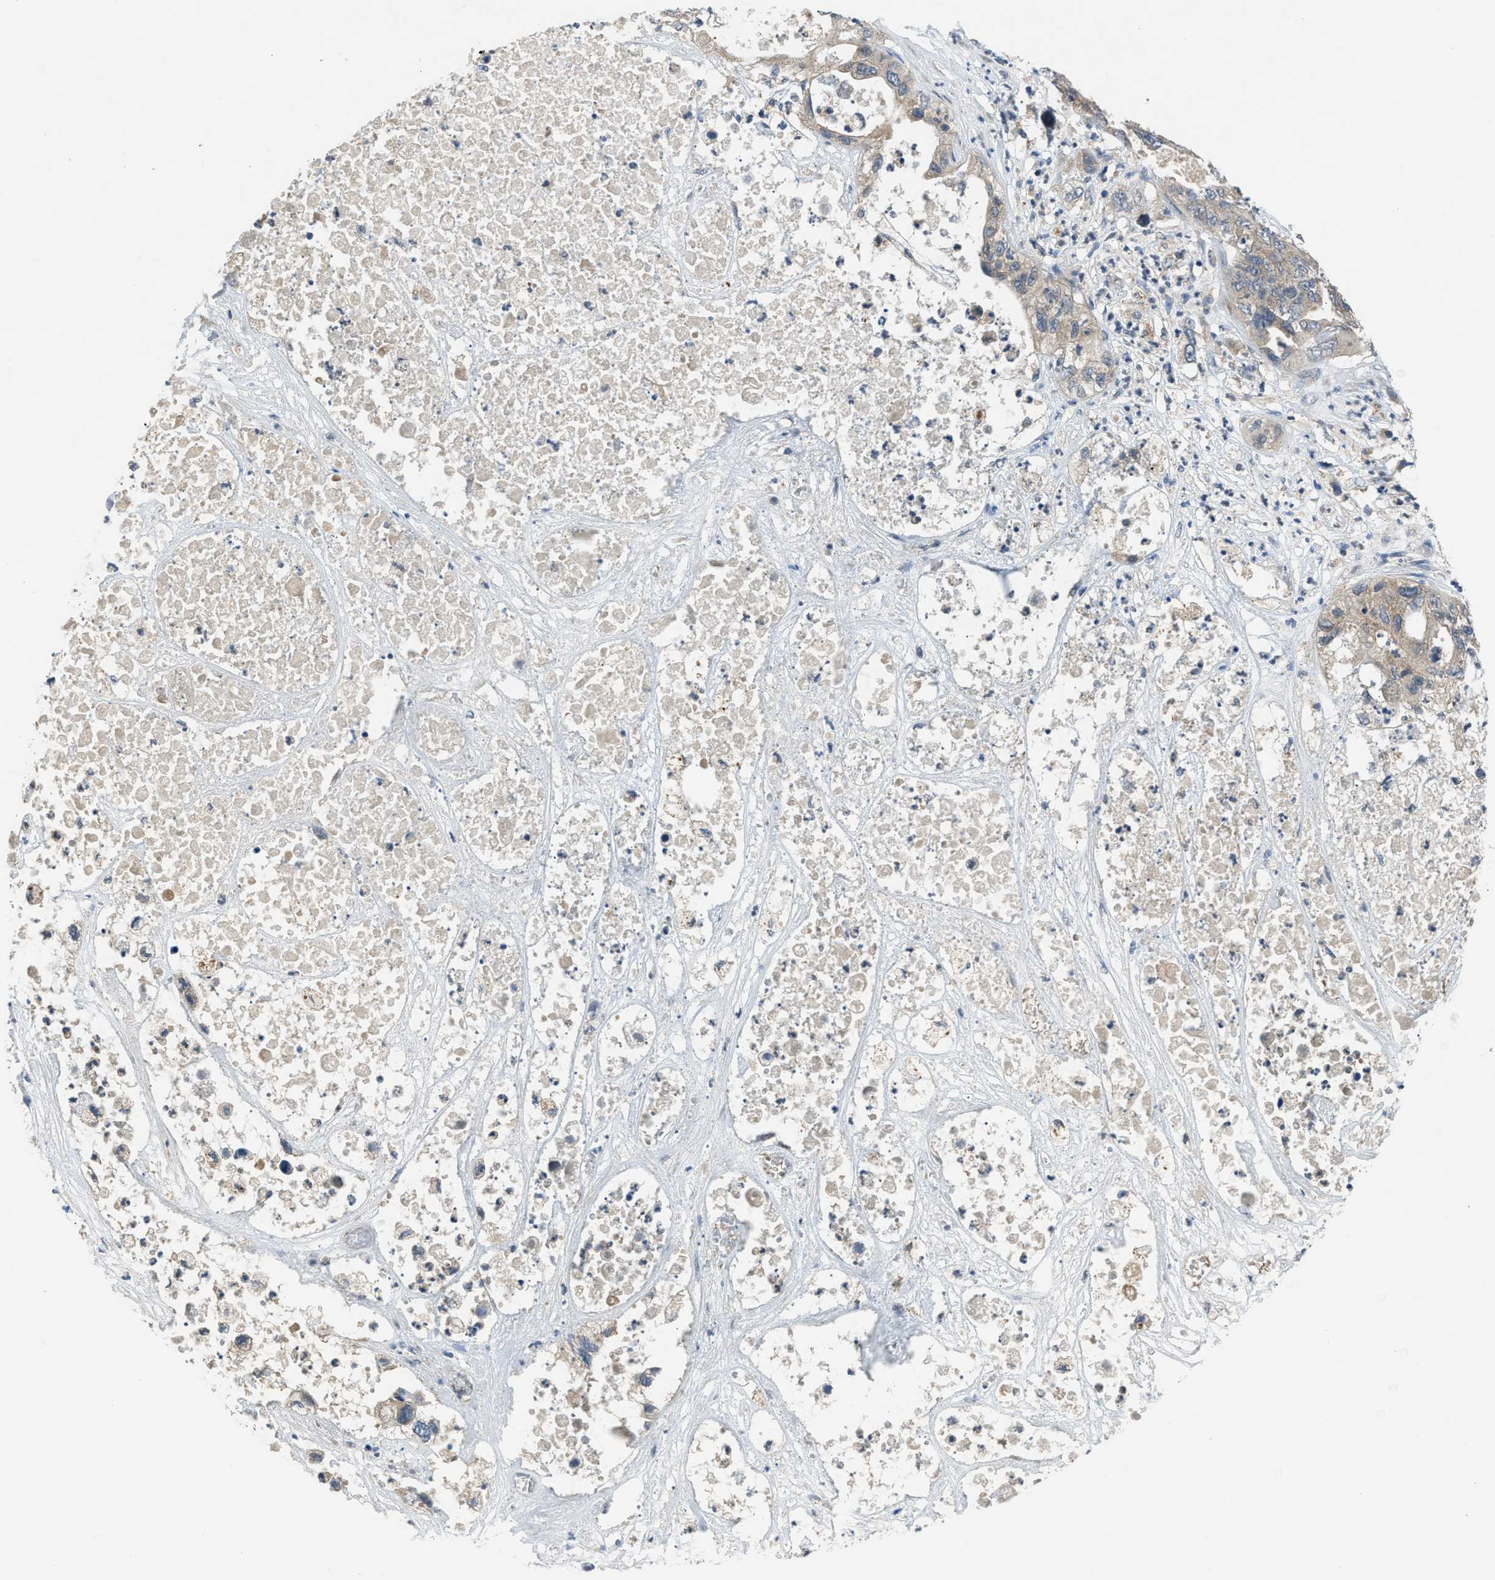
{"staining": {"intensity": "weak", "quantity": ">75%", "location": "cytoplasmic/membranous"}, "tissue": "pancreatic cancer", "cell_type": "Tumor cells", "image_type": "cancer", "snomed": [{"axis": "morphology", "description": "Adenocarcinoma, NOS"}, {"axis": "topography", "description": "Pancreas"}], "caption": "Pancreatic cancer (adenocarcinoma) stained for a protein reveals weak cytoplasmic/membranous positivity in tumor cells.", "gene": "PDE7A", "patient": {"sex": "female", "age": 78}}